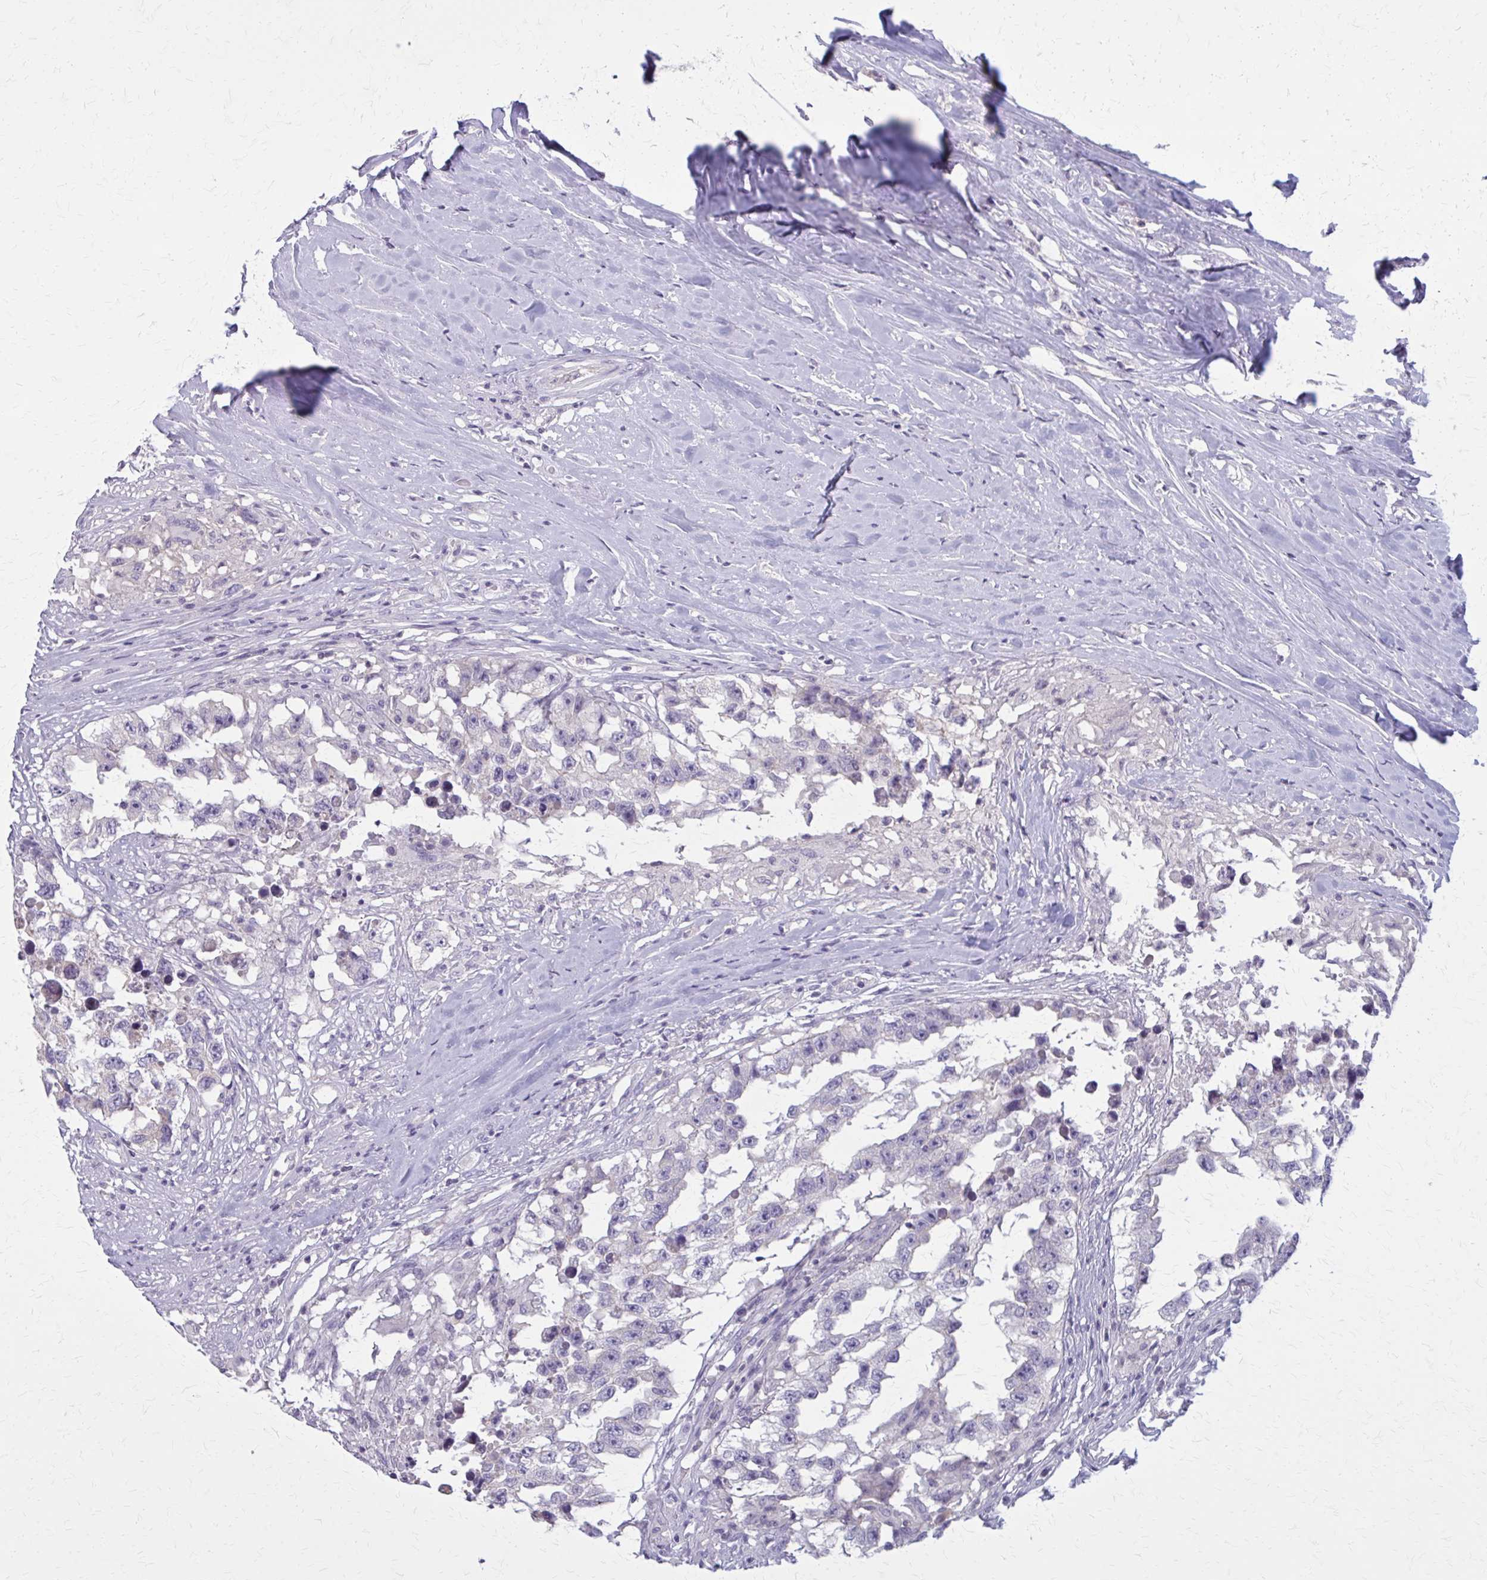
{"staining": {"intensity": "negative", "quantity": "none", "location": "none"}, "tissue": "testis cancer", "cell_type": "Tumor cells", "image_type": "cancer", "snomed": [{"axis": "morphology", "description": "Carcinoma, Embryonal, NOS"}, {"axis": "topography", "description": "Testis"}], "caption": "Embryonal carcinoma (testis) was stained to show a protein in brown. There is no significant expression in tumor cells.", "gene": "OR4A47", "patient": {"sex": "male", "age": 83}}